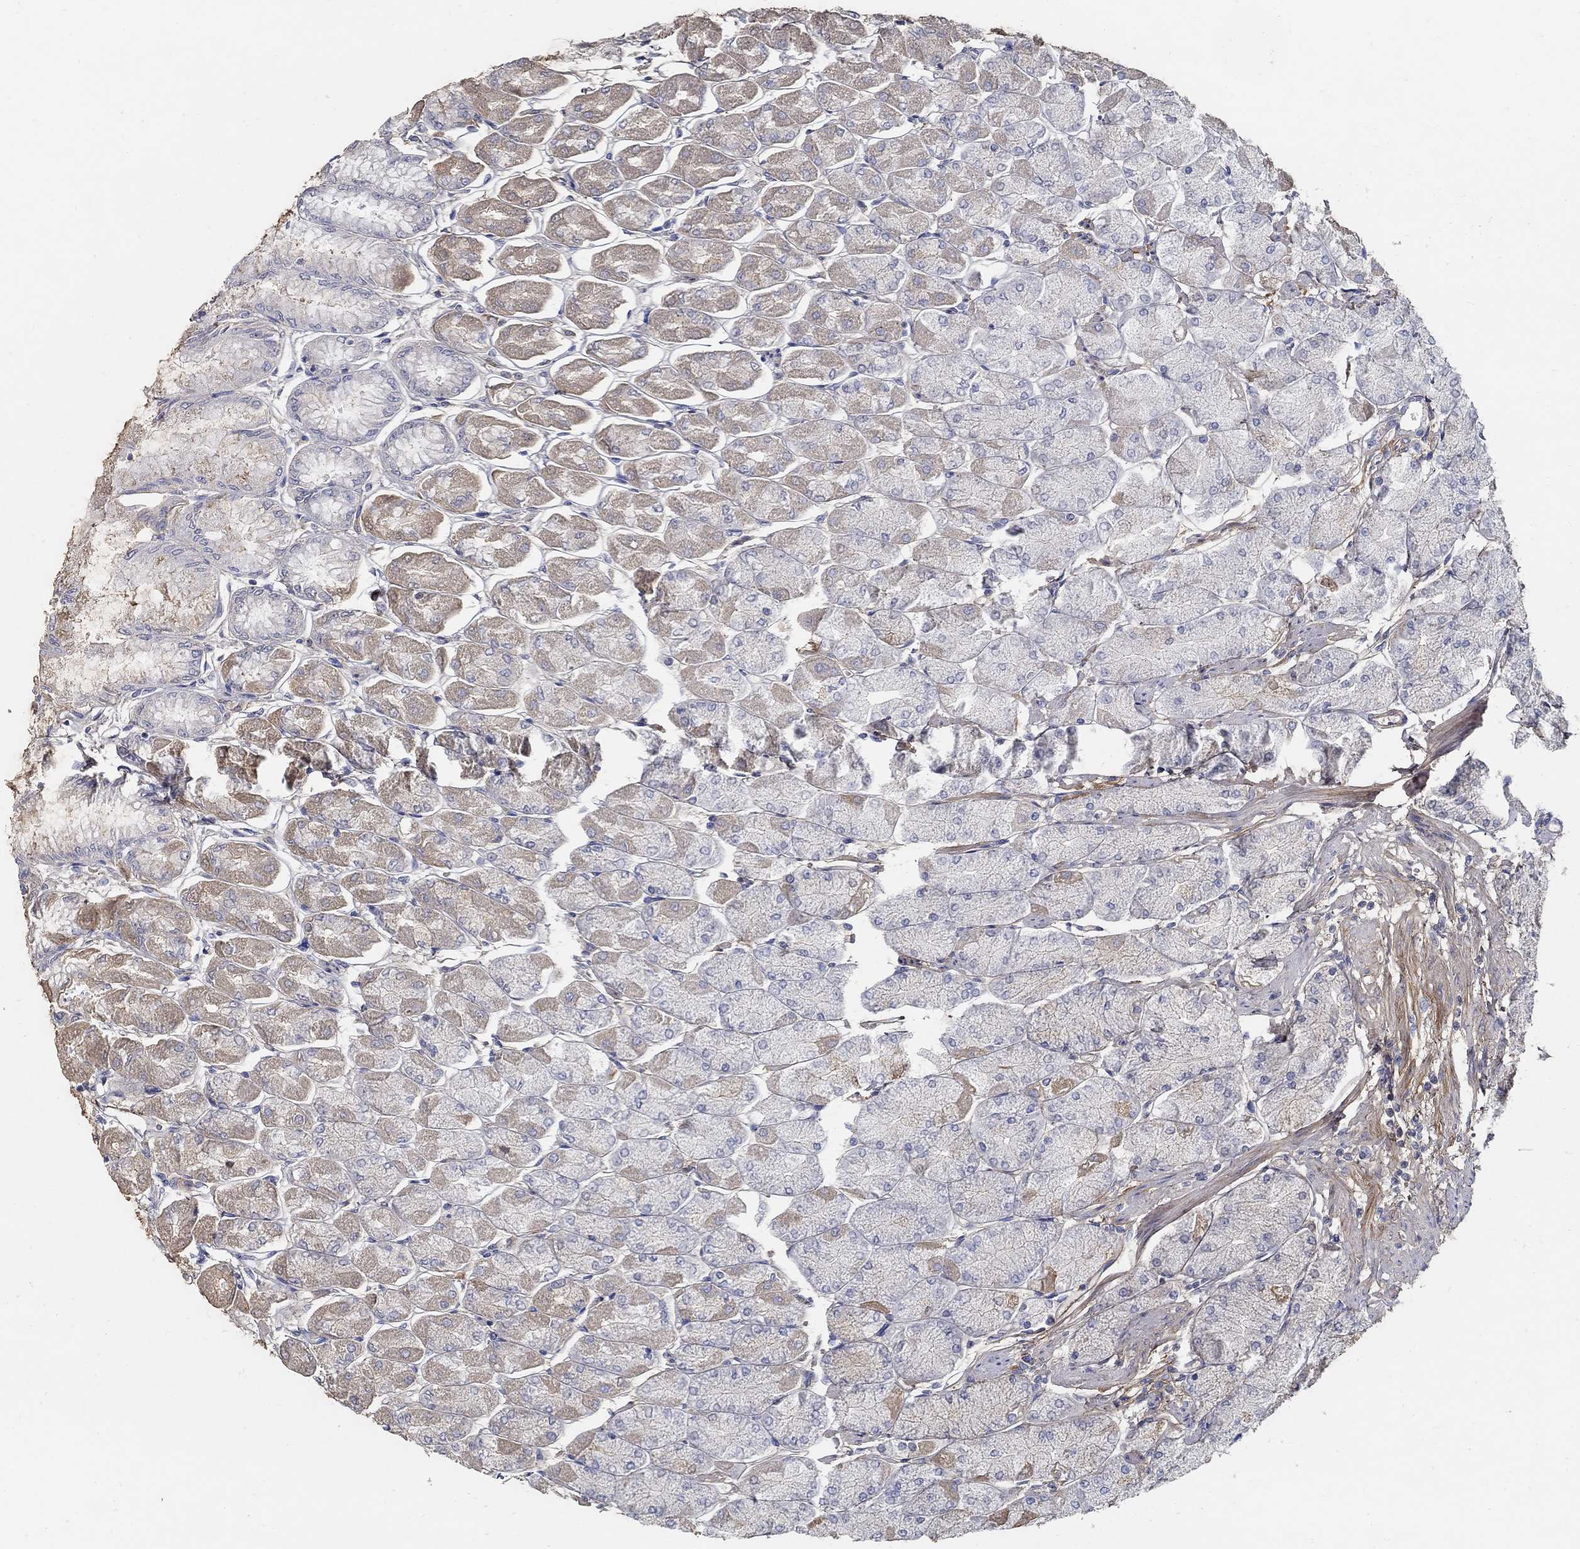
{"staining": {"intensity": "weak", "quantity": "25%-75%", "location": "cytoplasmic/membranous"}, "tissue": "stomach", "cell_type": "Glandular cells", "image_type": "normal", "snomed": [{"axis": "morphology", "description": "Normal tissue, NOS"}, {"axis": "topography", "description": "Stomach, upper"}], "caption": "Approximately 25%-75% of glandular cells in unremarkable stomach show weak cytoplasmic/membranous protein staining as visualized by brown immunohistochemical staining.", "gene": "TGFBI", "patient": {"sex": "male", "age": 60}}